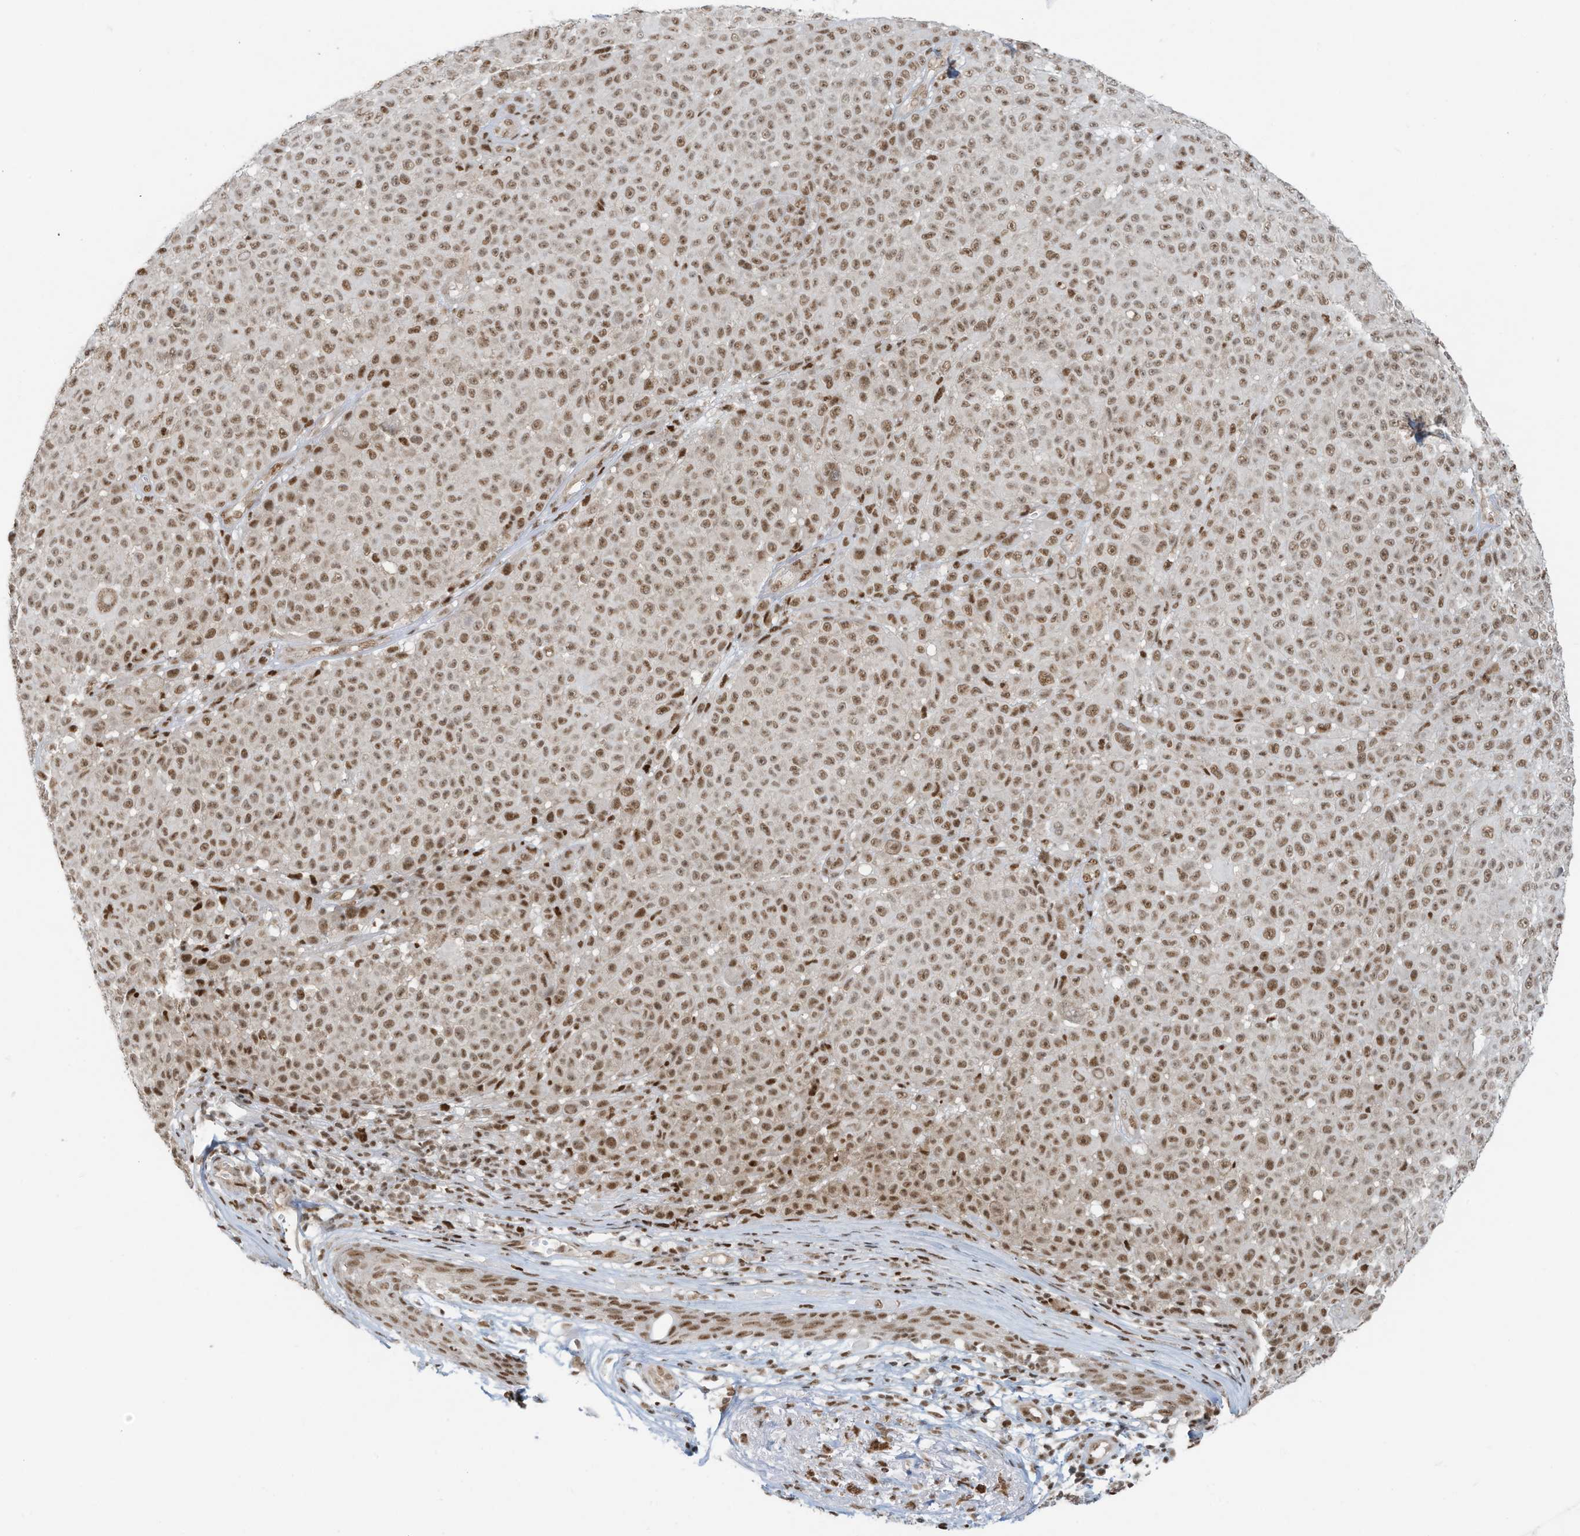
{"staining": {"intensity": "moderate", "quantity": ">75%", "location": "nuclear"}, "tissue": "melanoma", "cell_type": "Tumor cells", "image_type": "cancer", "snomed": [{"axis": "morphology", "description": "Malignant melanoma, NOS"}, {"axis": "topography", "description": "Skin"}], "caption": "High-power microscopy captured an IHC photomicrograph of malignant melanoma, revealing moderate nuclear staining in about >75% of tumor cells.", "gene": "DBR1", "patient": {"sex": "female", "age": 94}}